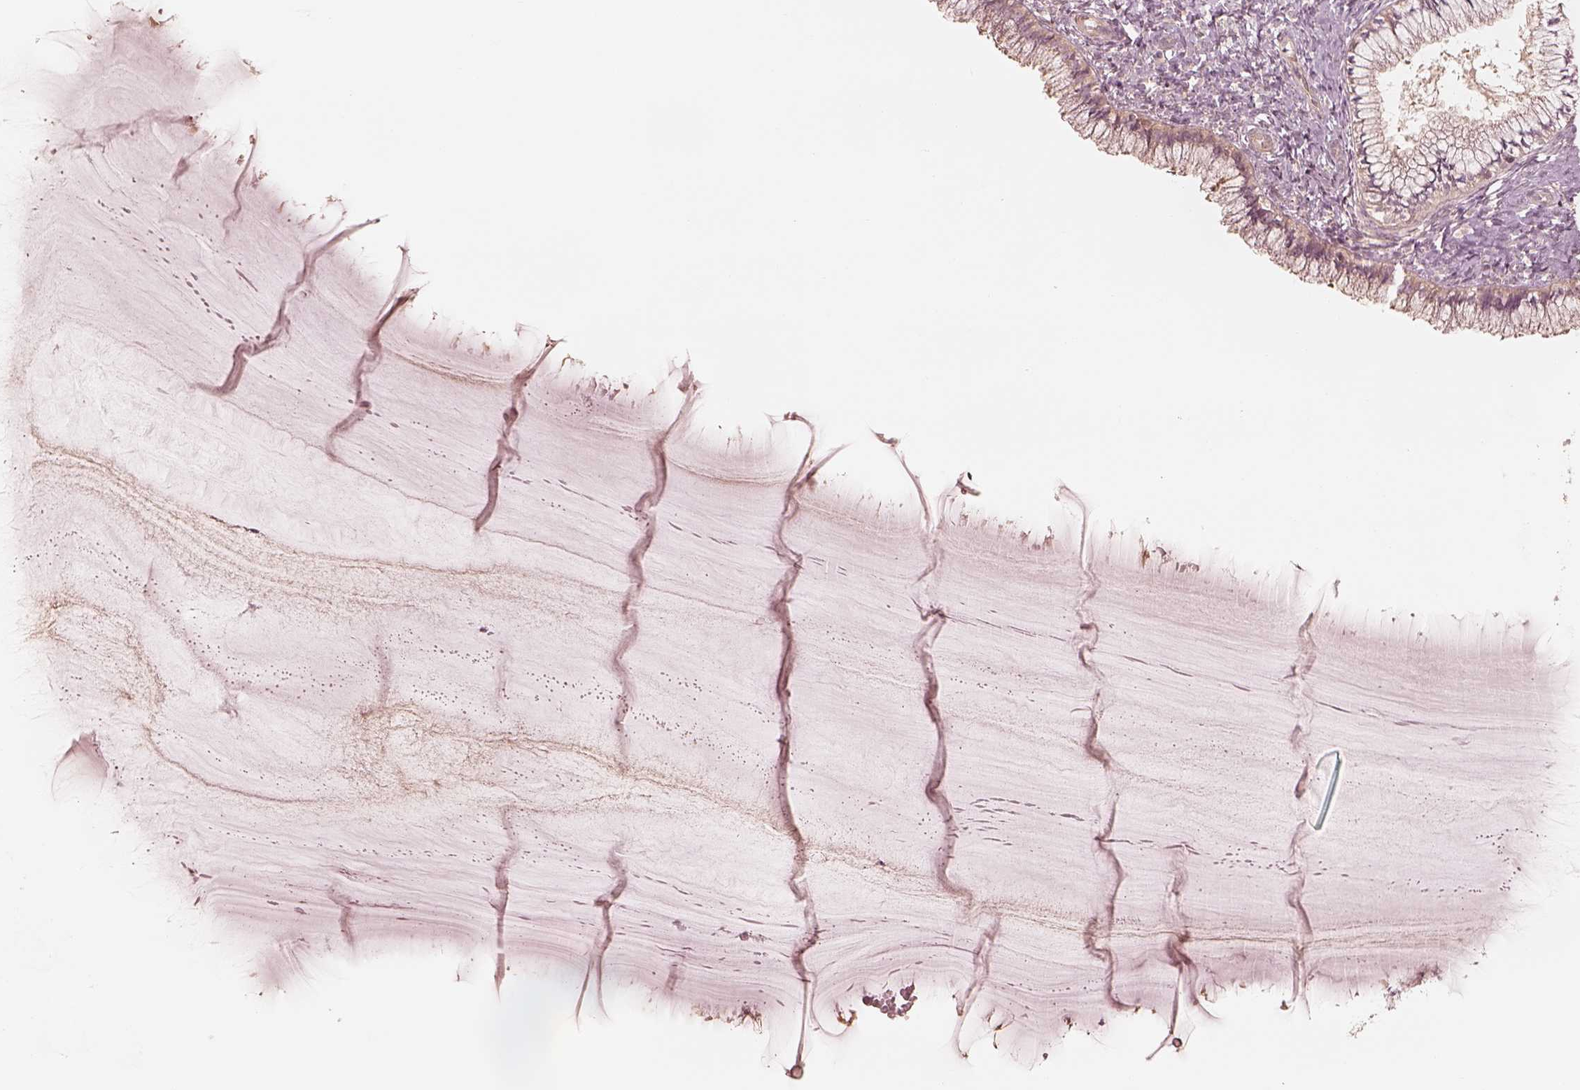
{"staining": {"intensity": "weak", "quantity": "25%-75%", "location": "cytoplasmic/membranous"}, "tissue": "cervix", "cell_type": "Glandular cells", "image_type": "normal", "snomed": [{"axis": "morphology", "description": "Normal tissue, NOS"}, {"axis": "topography", "description": "Cervix"}], "caption": "Human cervix stained with a brown dye shows weak cytoplasmic/membranous positive staining in approximately 25%-75% of glandular cells.", "gene": "KIF5C", "patient": {"sex": "female", "age": 37}}